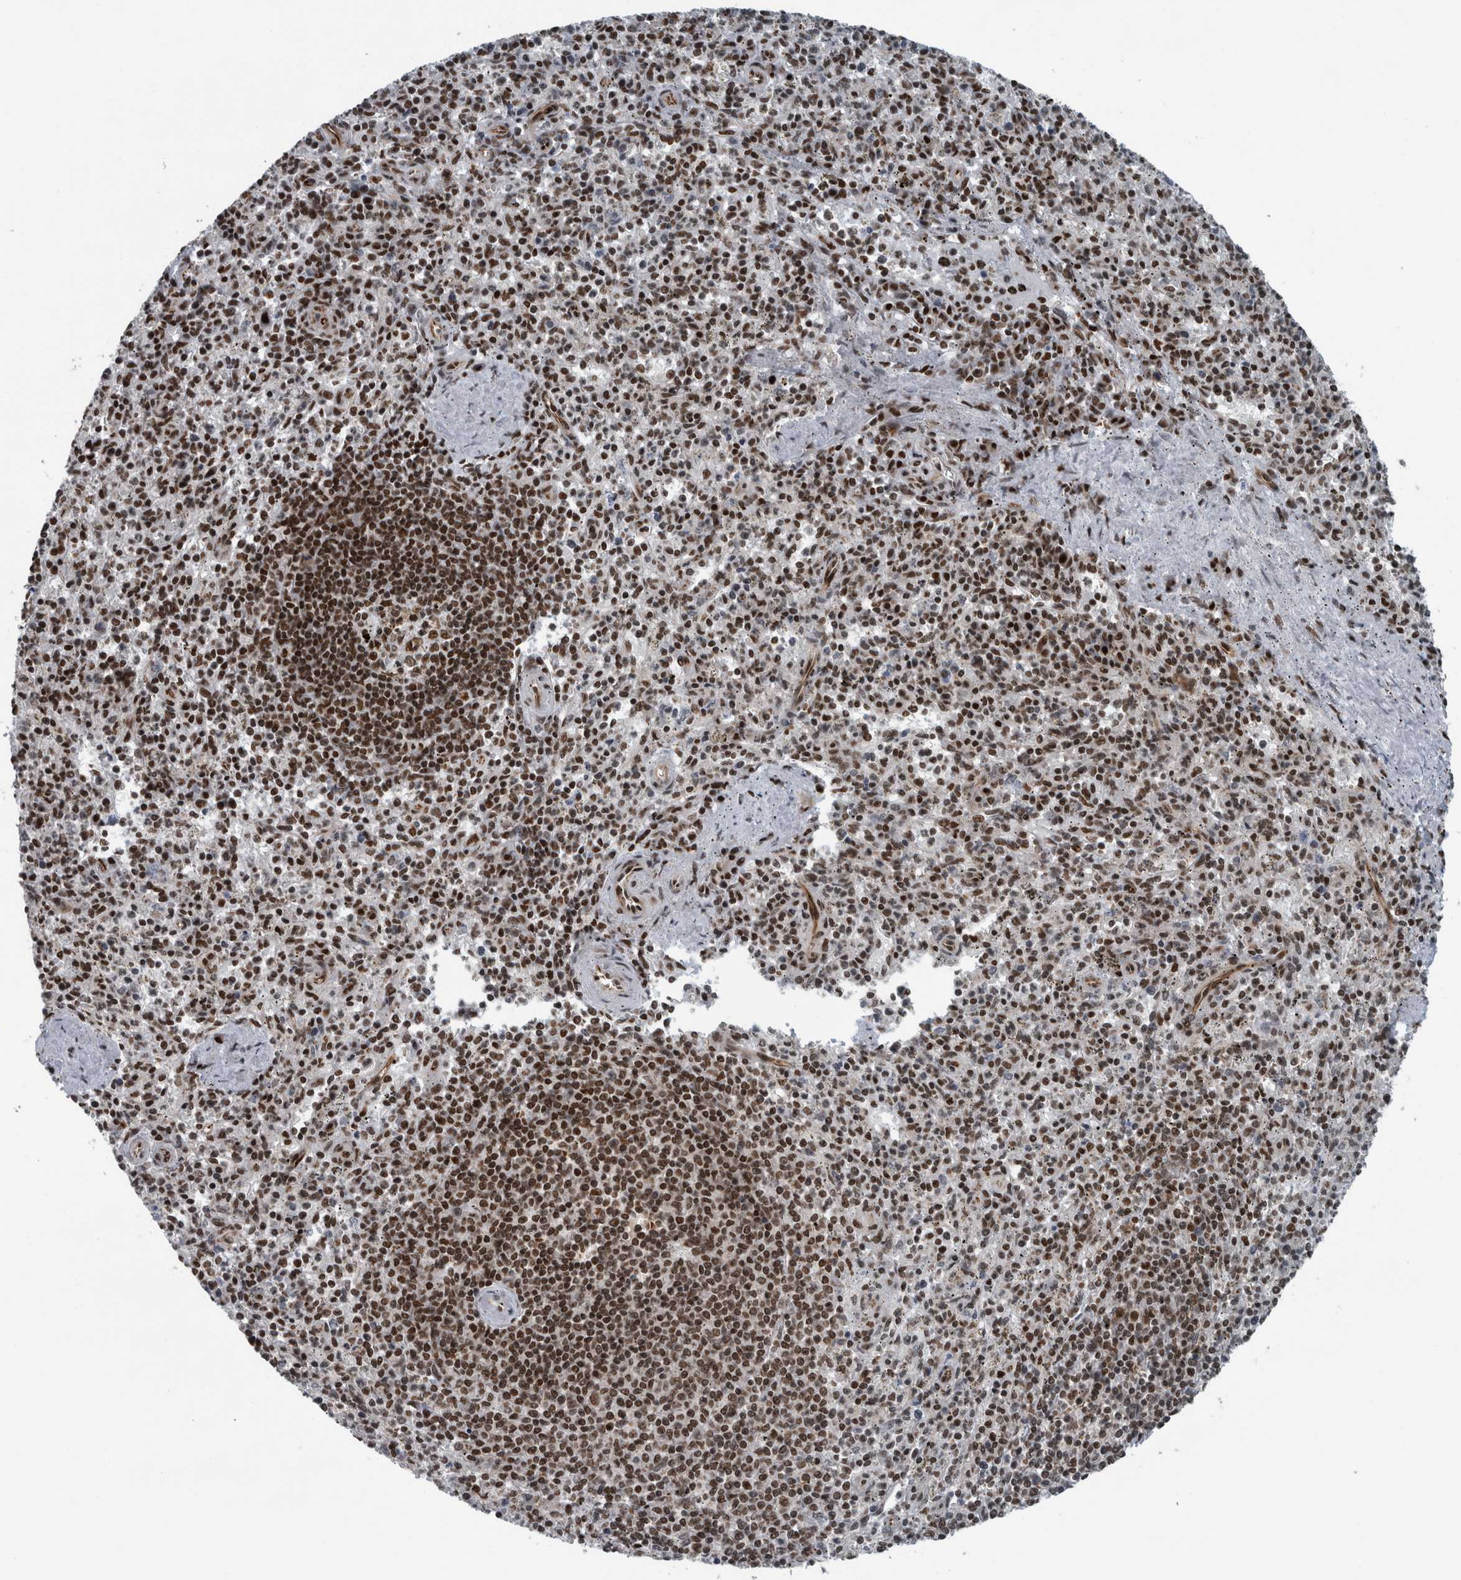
{"staining": {"intensity": "moderate", "quantity": ">75%", "location": "nuclear"}, "tissue": "spleen", "cell_type": "Cells in red pulp", "image_type": "normal", "snomed": [{"axis": "morphology", "description": "Normal tissue, NOS"}, {"axis": "topography", "description": "Spleen"}], "caption": "Protein expression analysis of benign human spleen reveals moderate nuclear positivity in approximately >75% of cells in red pulp. The protein is stained brown, and the nuclei are stained in blue (DAB IHC with brightfield microscopy, high magnification).", "gene": "DNMT3A", "patient": {"sex": "male", "age": 72}}